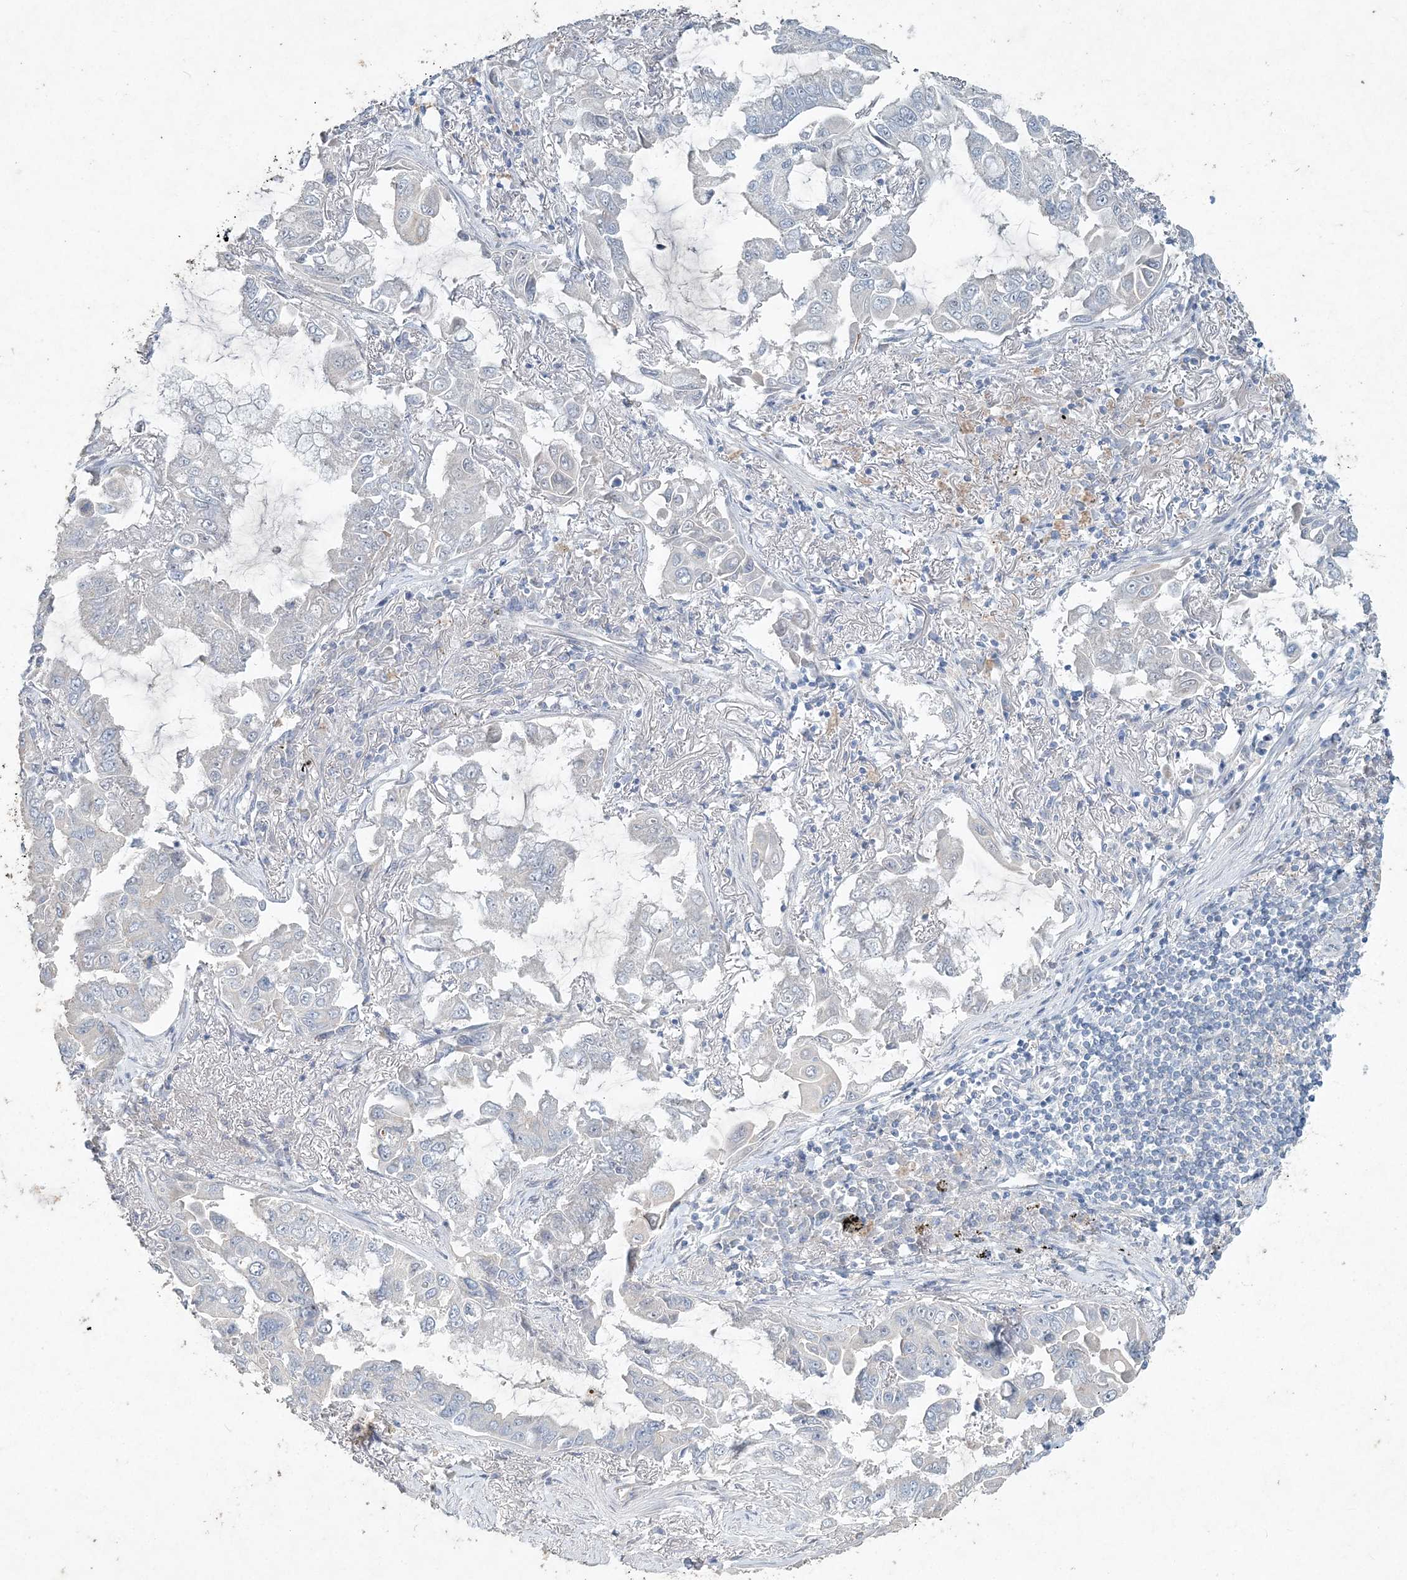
{"staining": {"intensity": "negative", "quantity": "none", "location": "none"}, "tissue": "lung cancer", "cell_type": "Tumor cells", "image_type": "cancer", "snomed": [{"axis": "morphology", "description": "Adenocarcinoma, NOS"}, {"axis": "topography", "description": "Lung"}], "caption": "This is an immunohistochemistry photomicrograph of human lung cancer (adenocarcinoma). There is no positivity in tumor cells.", "gene": "DNAH5", "patient": {"sex": "male", "age": 64}}